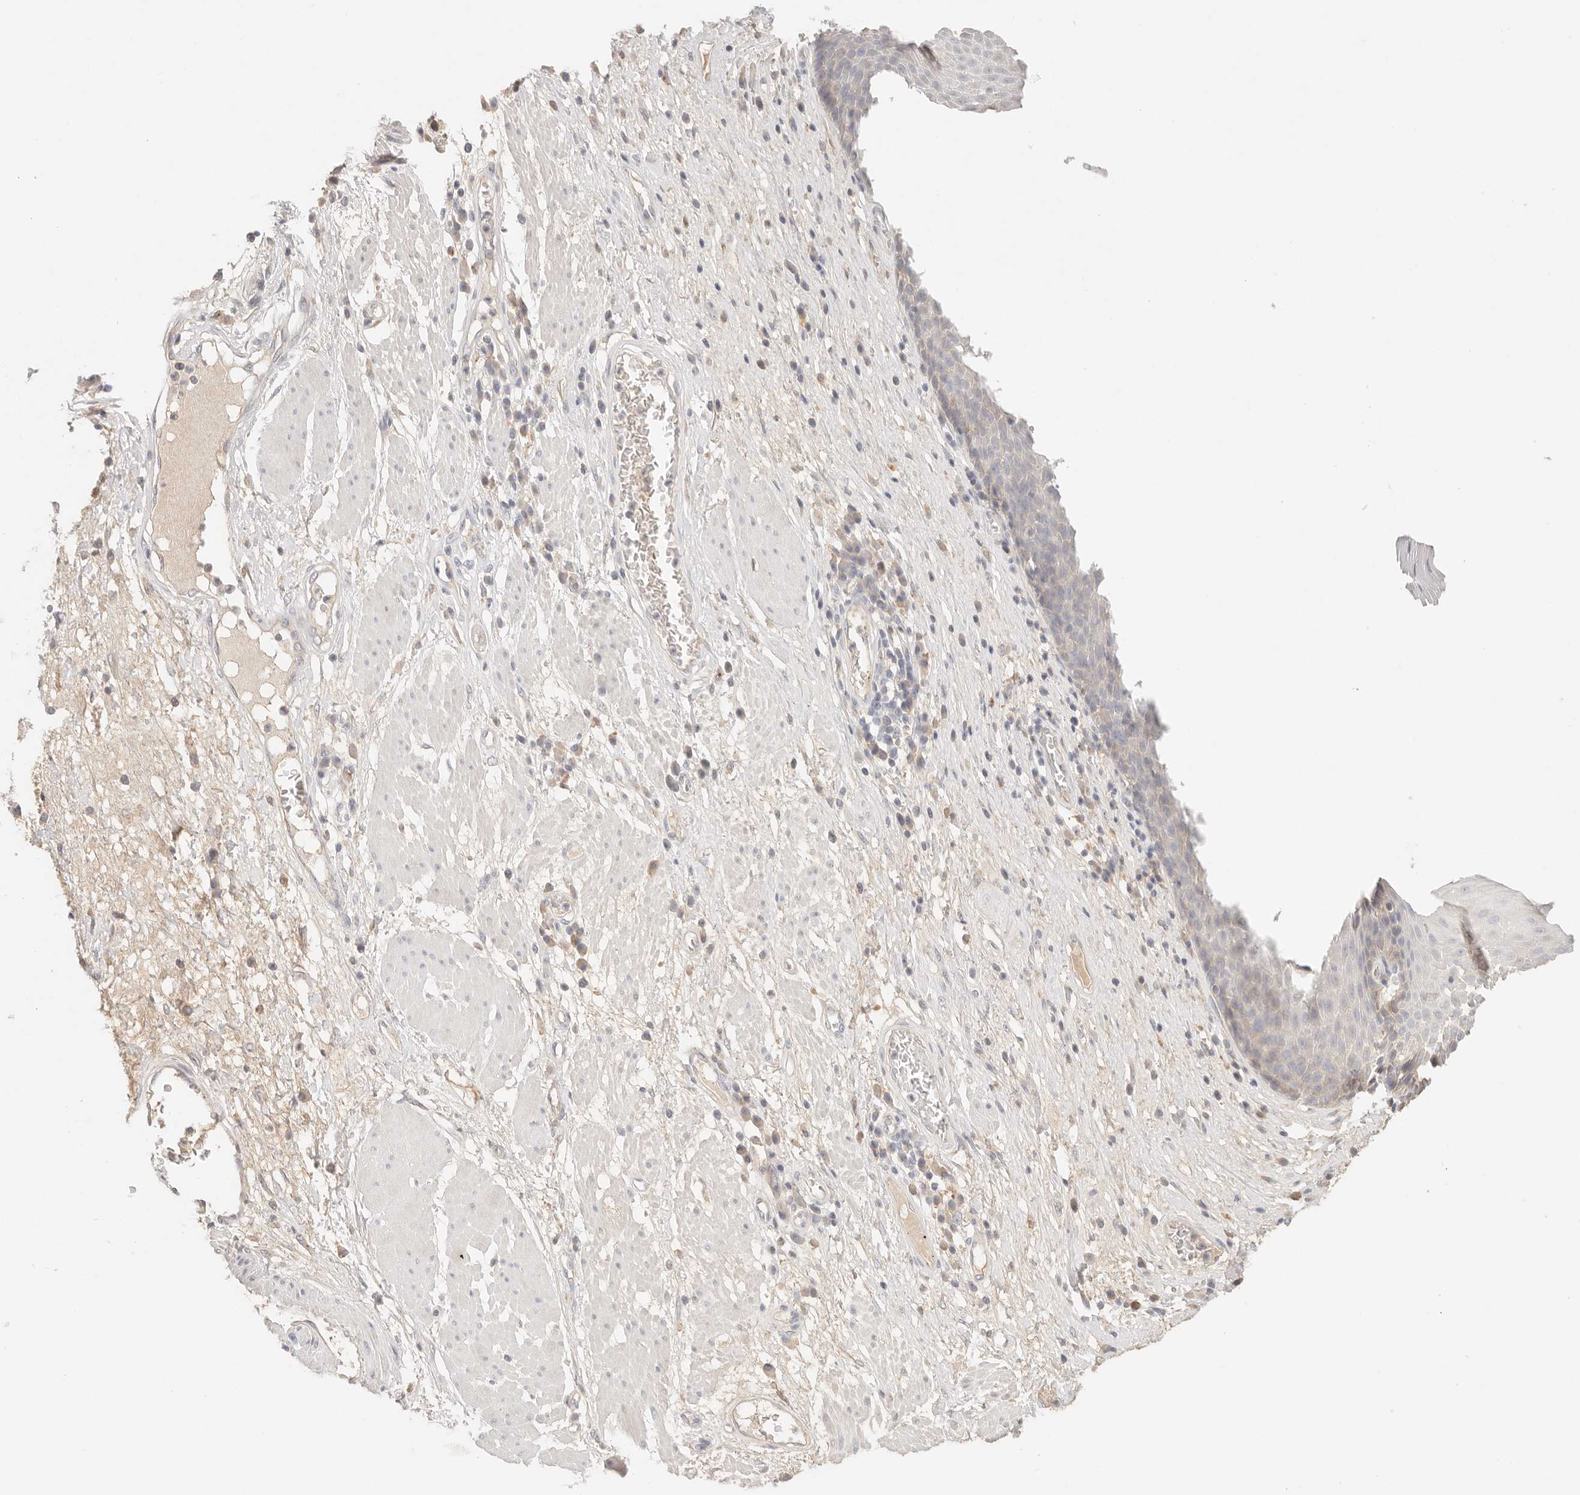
{"staining": {"intensity": "negative", "quantity": "none", "location": "none"}, "tissue": "esophagus", "cell_type": "Squamous epithelial cells", "image_type": "normal", "snomed": [{"axis": "morphology", "description": "Normal tissue, NOS"}, {"axis": "morphology", "description": "Adenocarcinoma, NOS"}, {"axis": "topography", "description": "Esophagus"}], "caption": "Squamous epithelial cells are negative for brown protein staining in unremarkable esophagus. Nuclei are stained in blue.", "gene": "CEP120", "patient": {"sex": "male", "age": 62}}